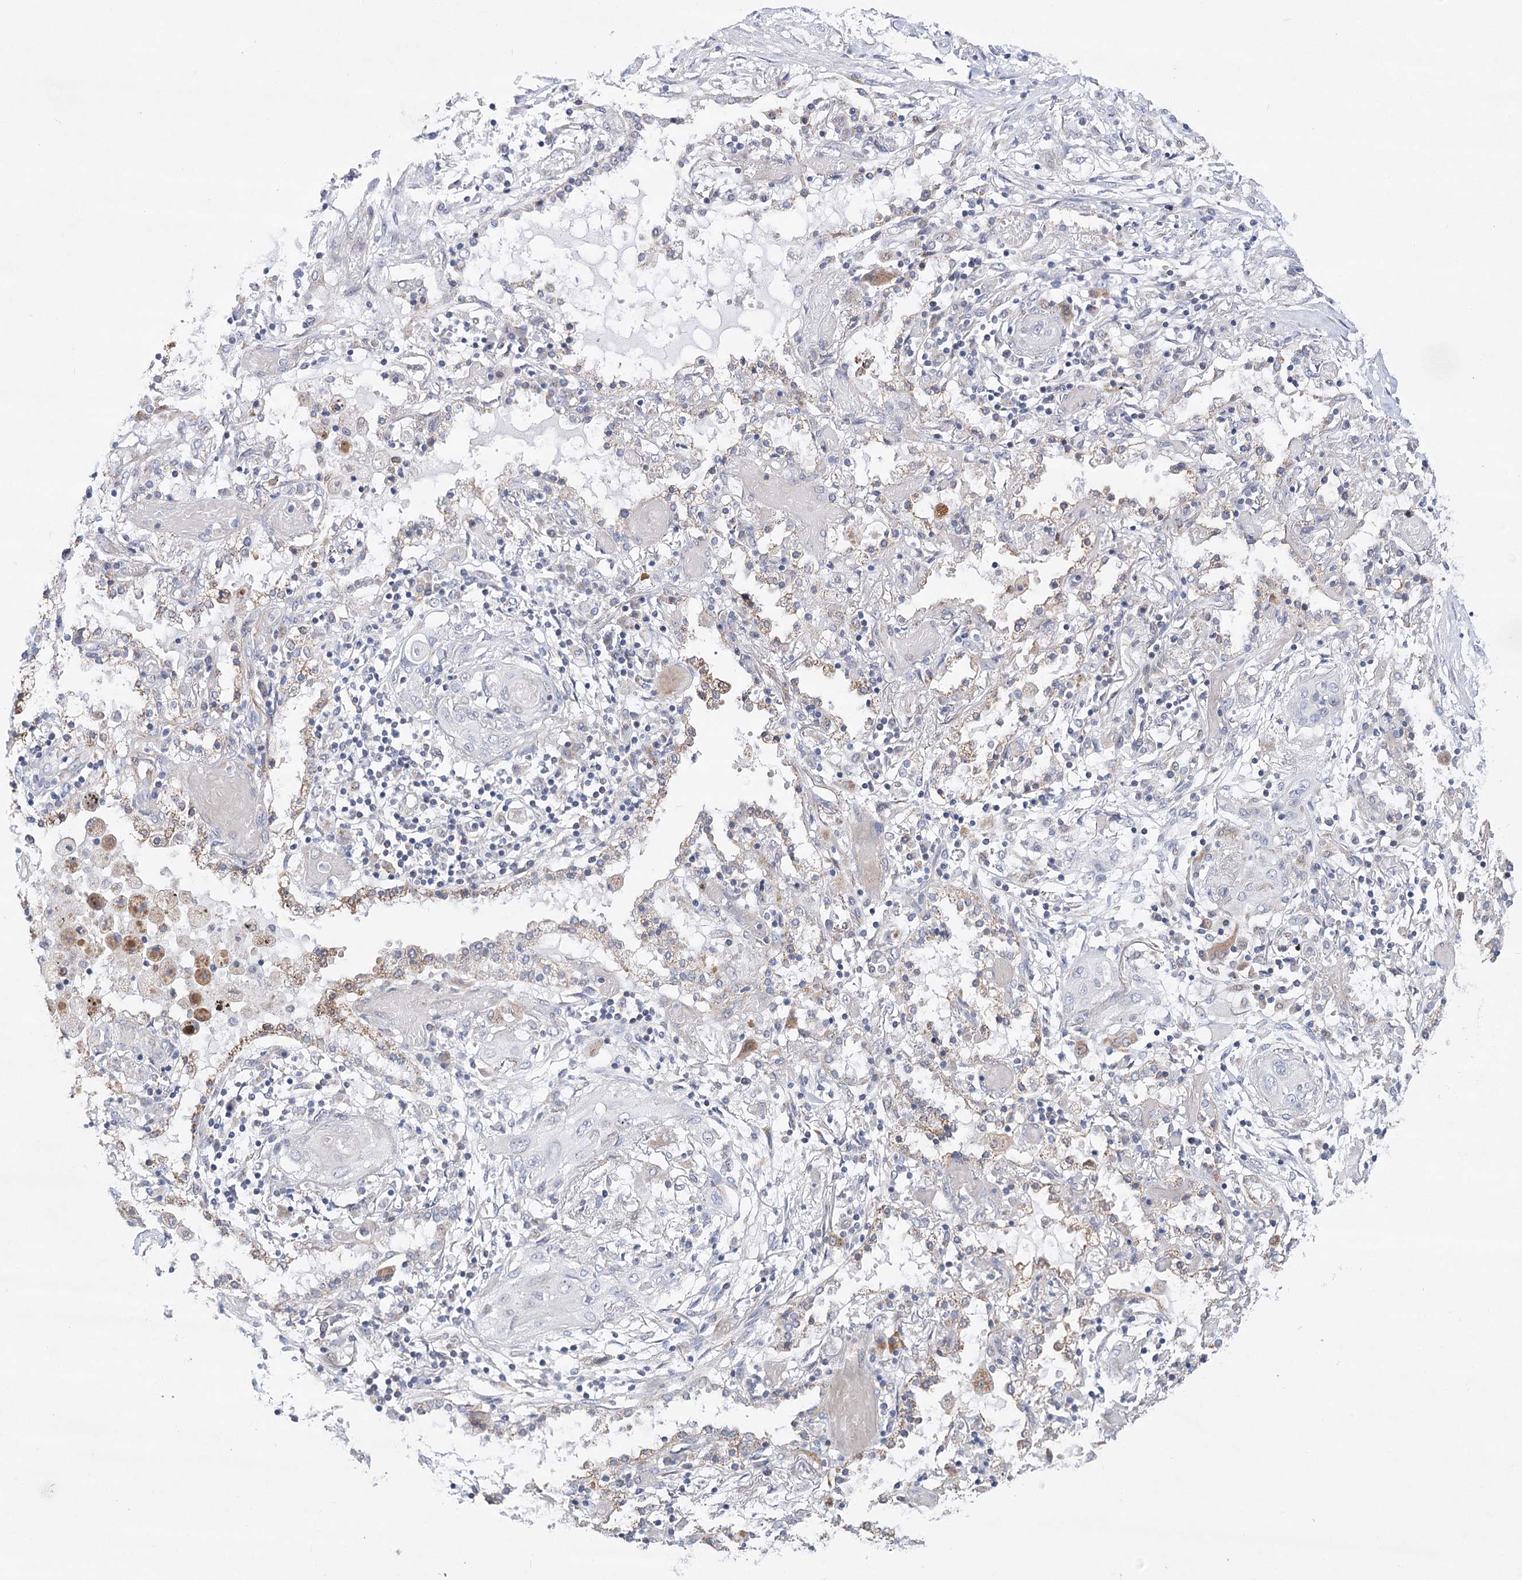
{"staining": {"intensity": "negative", "quantity": "none", "location": "none"}, "tissue": "lung cancer", "cell_type": "Tumor cells", "image_type": "cancer", "snomed": [{"axis": "morphology", "description": "Squamous cell carcinoma, NOS"}, {"axis": "topography", "description": "Lung"}], "caption": "This is a image of IHC staining of squamous cell carcinoma (lung), which shows no staining in tumor cells. (DAB (3,3'-diaminobenzidine) immunohistochemistry (IHC) with hematoxylin counter stain).", "gene": "ECHDC3", "patient": {"sex": "female", "age": 47}}